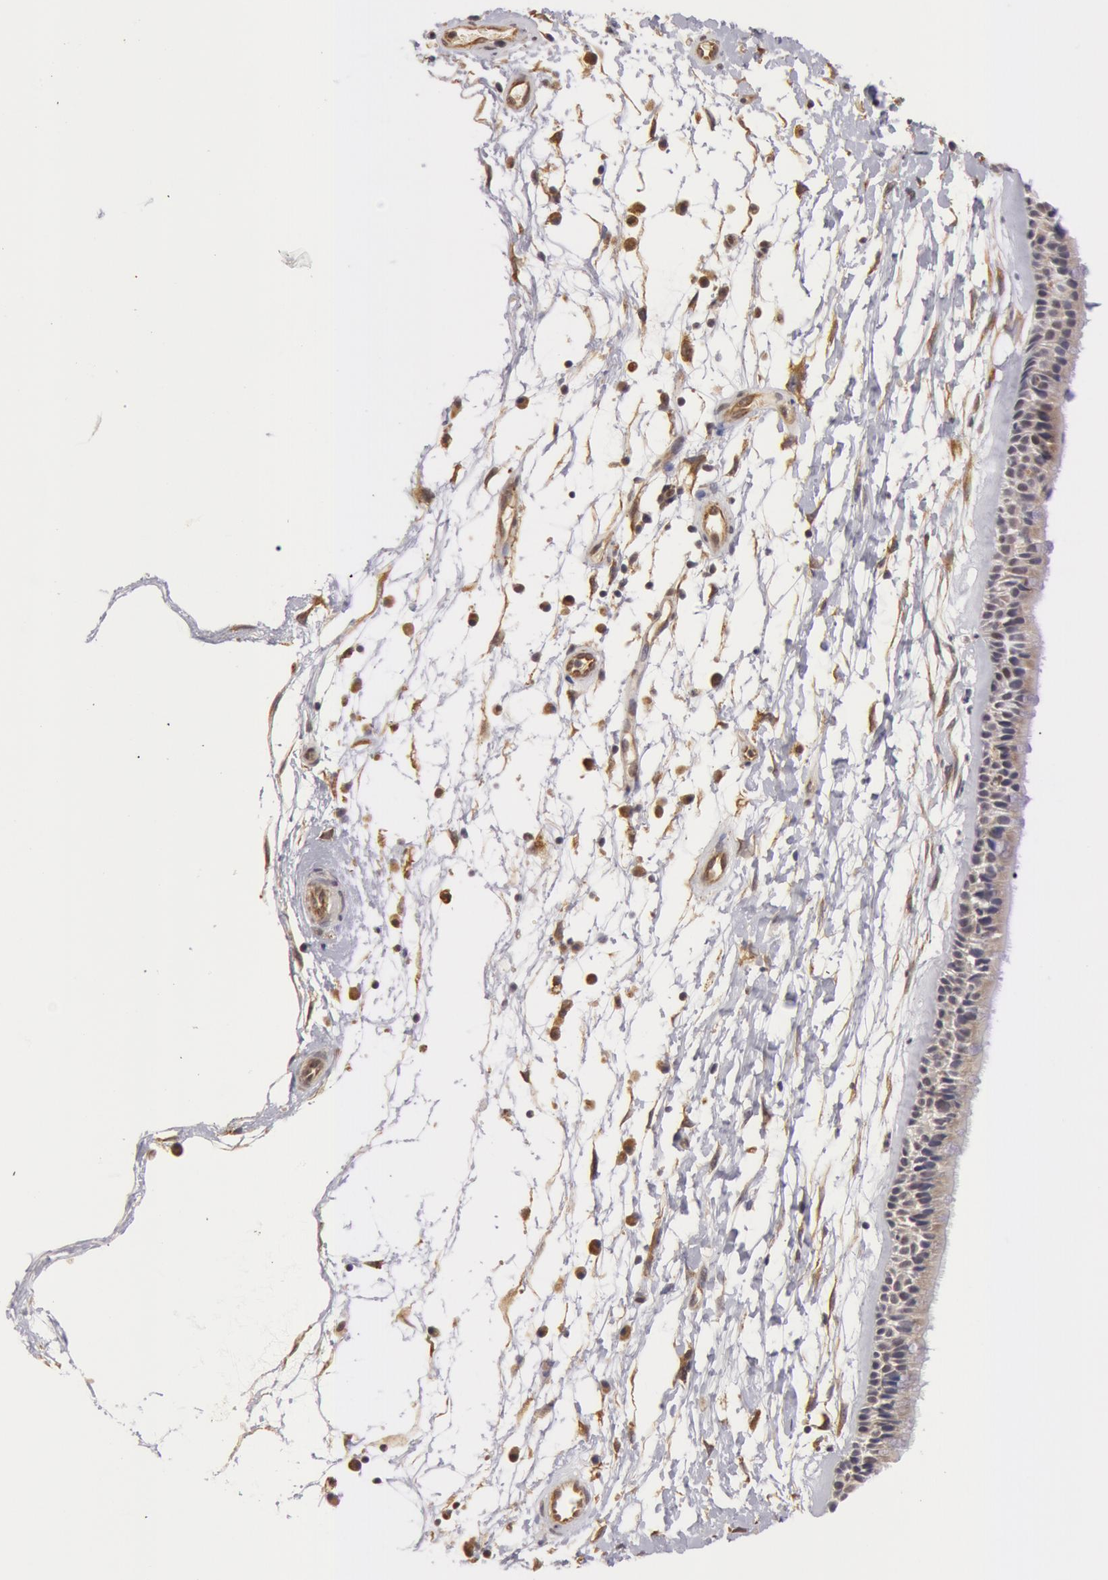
{"staining": {"intensity": "weak", "quantity": "<25%", "location": "nuclear"}, "tissue": "nasopharynx", "cell_type": "Respiratory epithelial cells", "image_type": "normal", "snomed": [{"axis": "morphology", "description": "Normal tissue, NOS"}, {"axis": "topography", "description": "Nasopharynx"}], "caption": "Immunohistochemistry (IHC) photomicrograph of benign nasopharynx stained for a protein (brown), which shows no staining in respiratory epithelial cells. The staining was performed using DAB to visualize the protein expression in brown, while the nuclei were stained in blue with hematoxylin (Magnification: 20x).", "gene": "SYTL4", "patient": {"sex": "male", "age": 13}}